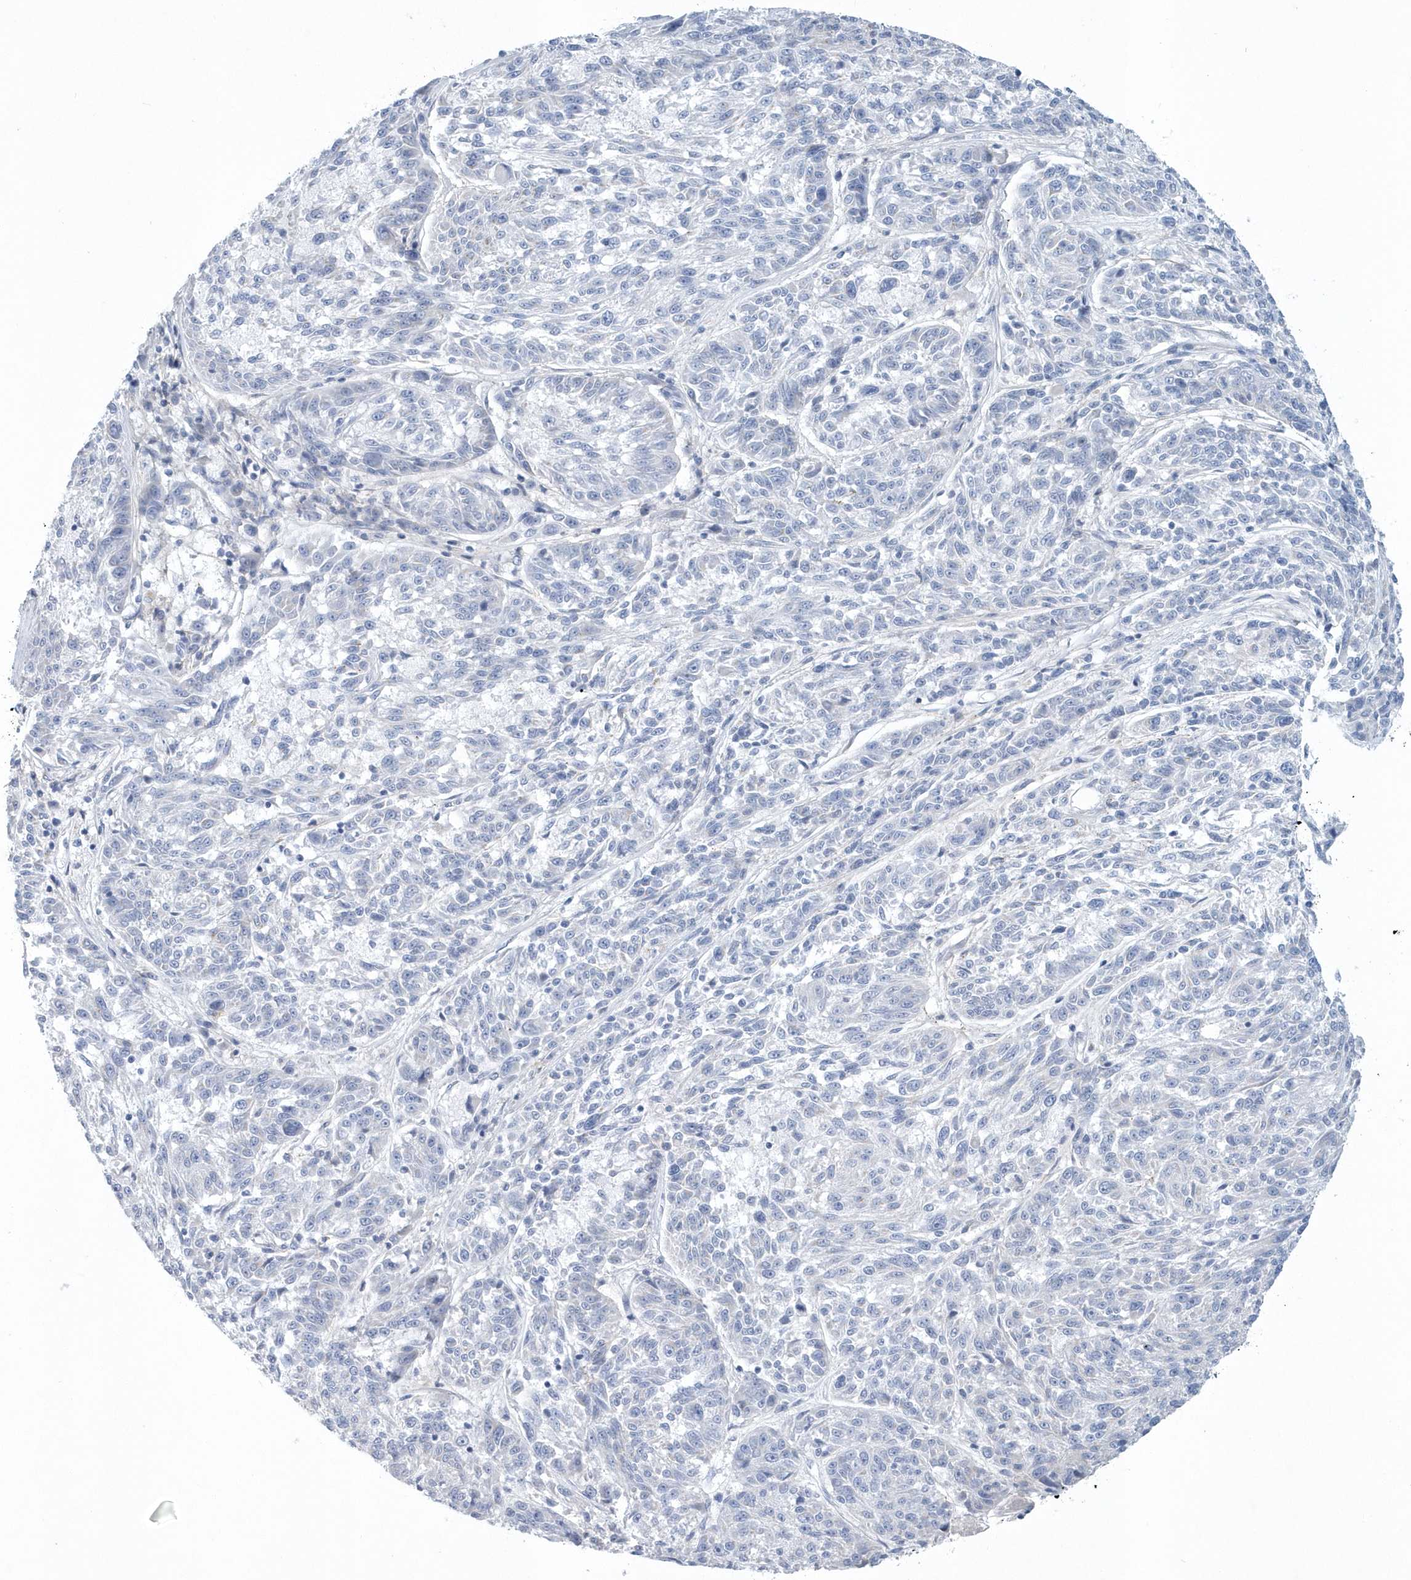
{"staining": {"intensity": "negative", "quantity": "none", "location": "none"}, "tissue": "melanoma", "cell_type": "Tumor cells", "image_type": "cancer", "snomed": [{"axis": "morphology", "description": "Malignant melanoma, NOS"}, {"axis": "topography", "description": "Skin"}], "caption": "This image is of malignant melanoma stained with immunohistochemistry to label a protein in brown with the nuclei are counter-stained blue. There is no expression in tumor cells.", "gene": "SPATA18", "patient": {"sex": "male", "age": 53}}